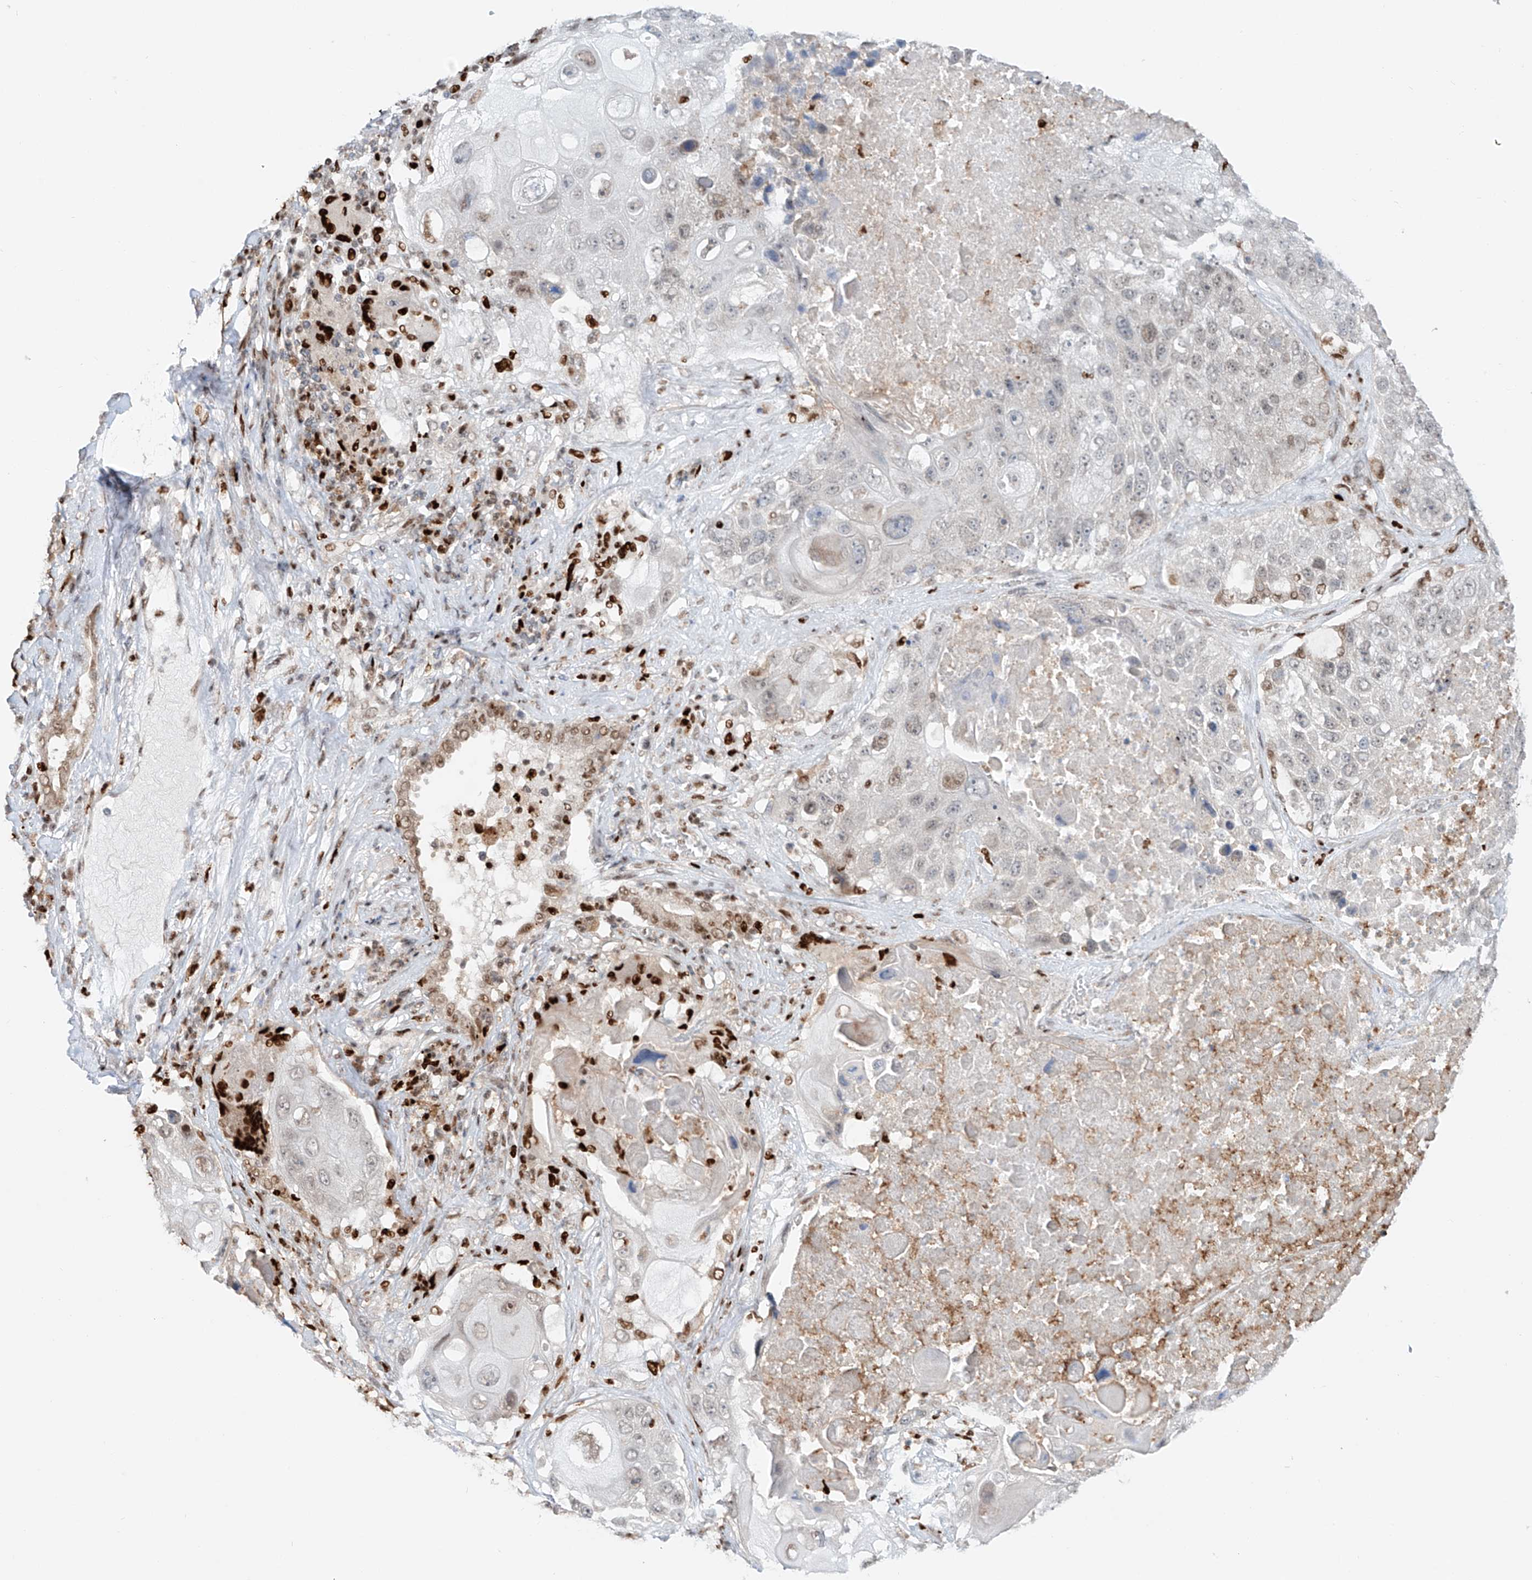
{"staining": {"intensity": "weak", "quantity": "<25%", "location": "nuclear"}, "tissue": "lung cancer", "cell_type": "Tumor cells", "image_type": "cancer", "snomed": [{"axis": "morphology", "description": "Squamous cell carcinoma, NOS"}, {"axis": "topography", "description": "Lung"}], "caption": "Immunohistochemistry (IHC) photomicrograph of neoplastic tissue: lung squamous cell carcinoma stained with DAB (3,3'-diaminobenzidine) demonstrates no significant protein expression in tumor cells.", "gene": "DZIP1L", "patient": {"sex": "male", "age": 61}}